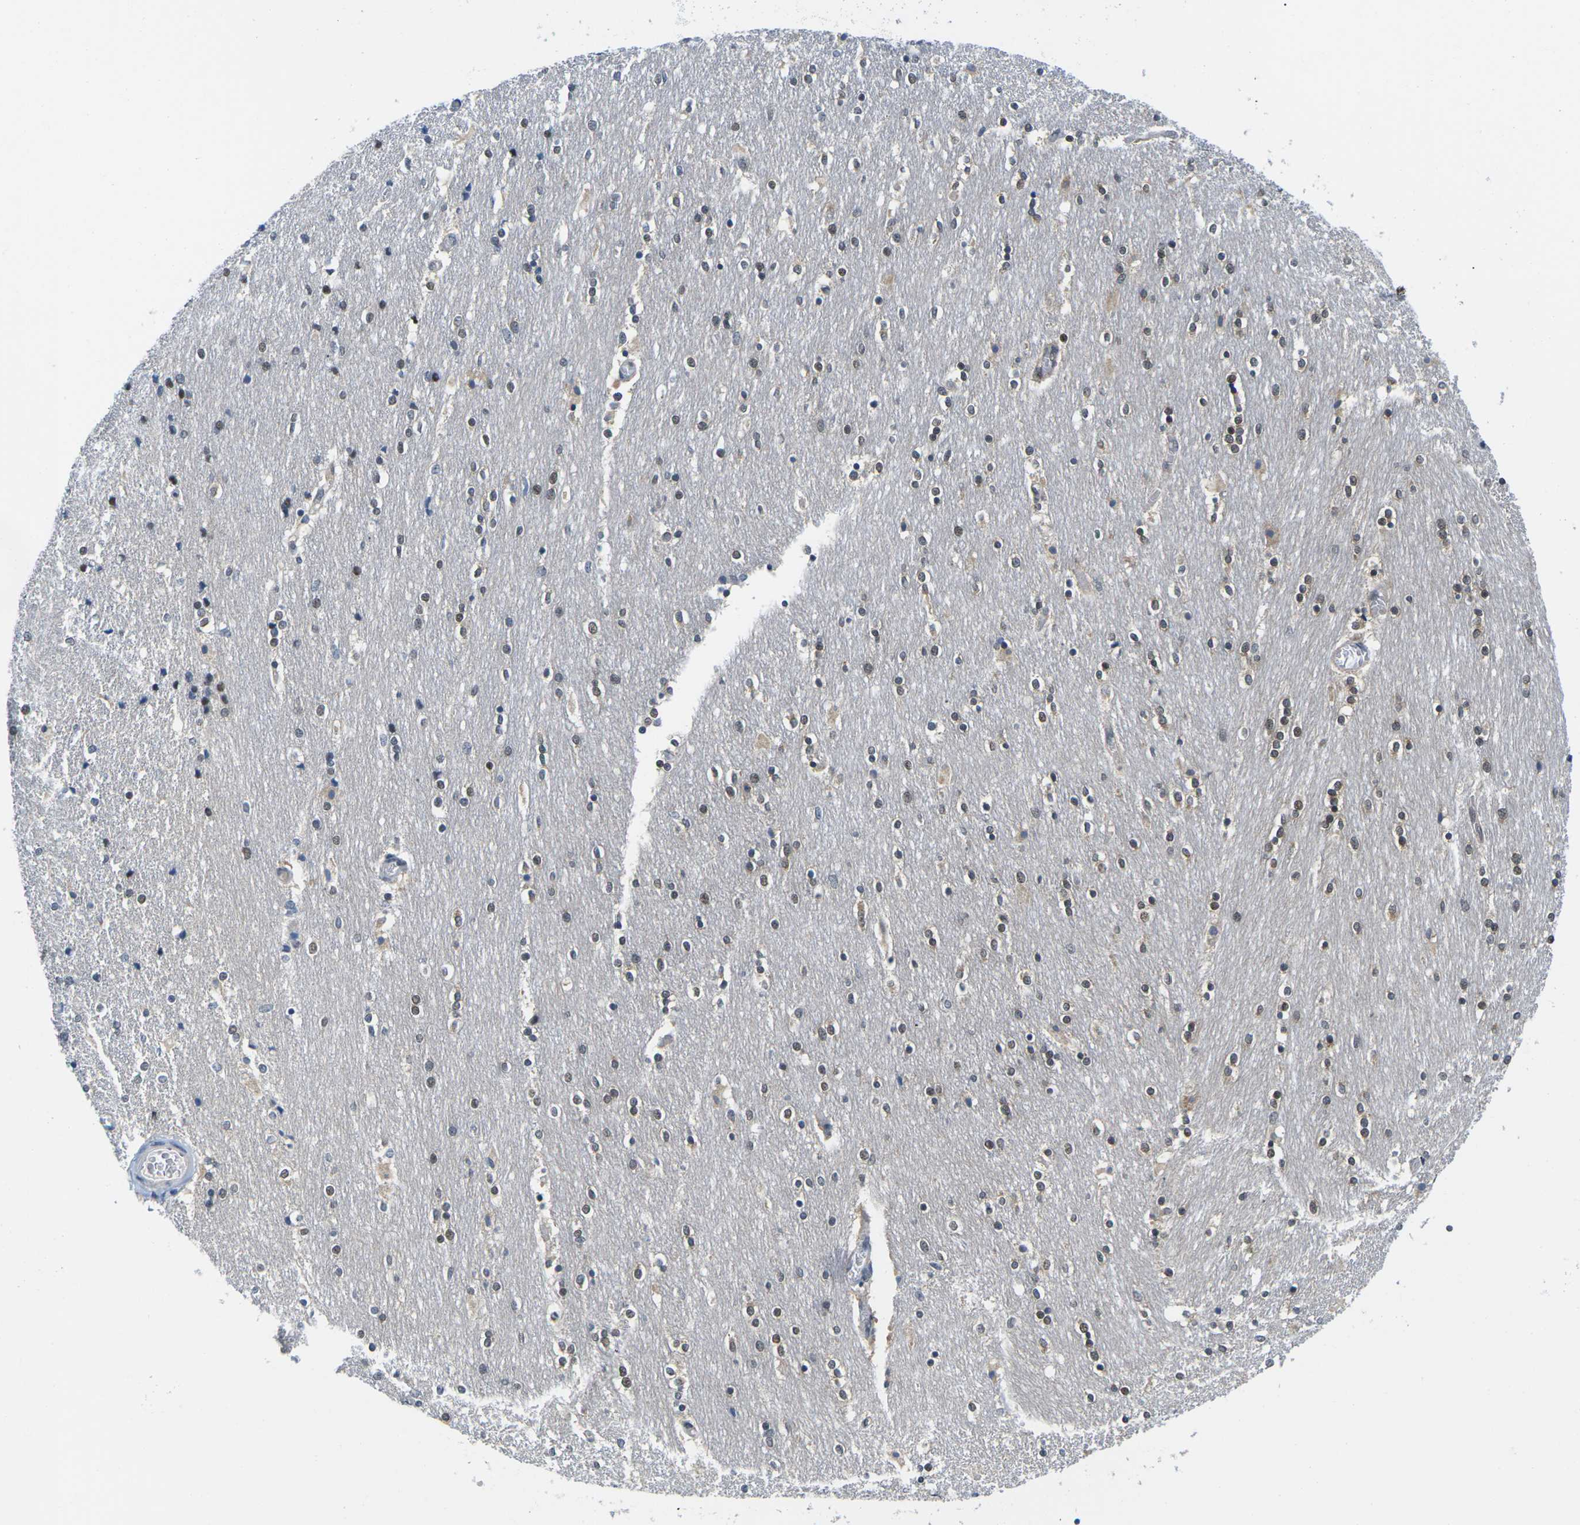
{"staining": {"intensity": "strong", "quantity": "25%-75%", "location": "nuclear"}, "tissue": "caudate", "cell_type": "Glial cells", "image_type": "normal", "snomed": [{"axis": "morphology", "description": "Normal tissue, NOS"}, {"axis": "topography", "description": "Lateral ventricle wall"}], "caption": "DAB immunohistochemical staining of normal human caudate demonstrates strong nuclear protein positivity in approximately 25%-75% of glial cells.", "gene": "UBA7", "patient": {"sex": "female", "age": 54}}